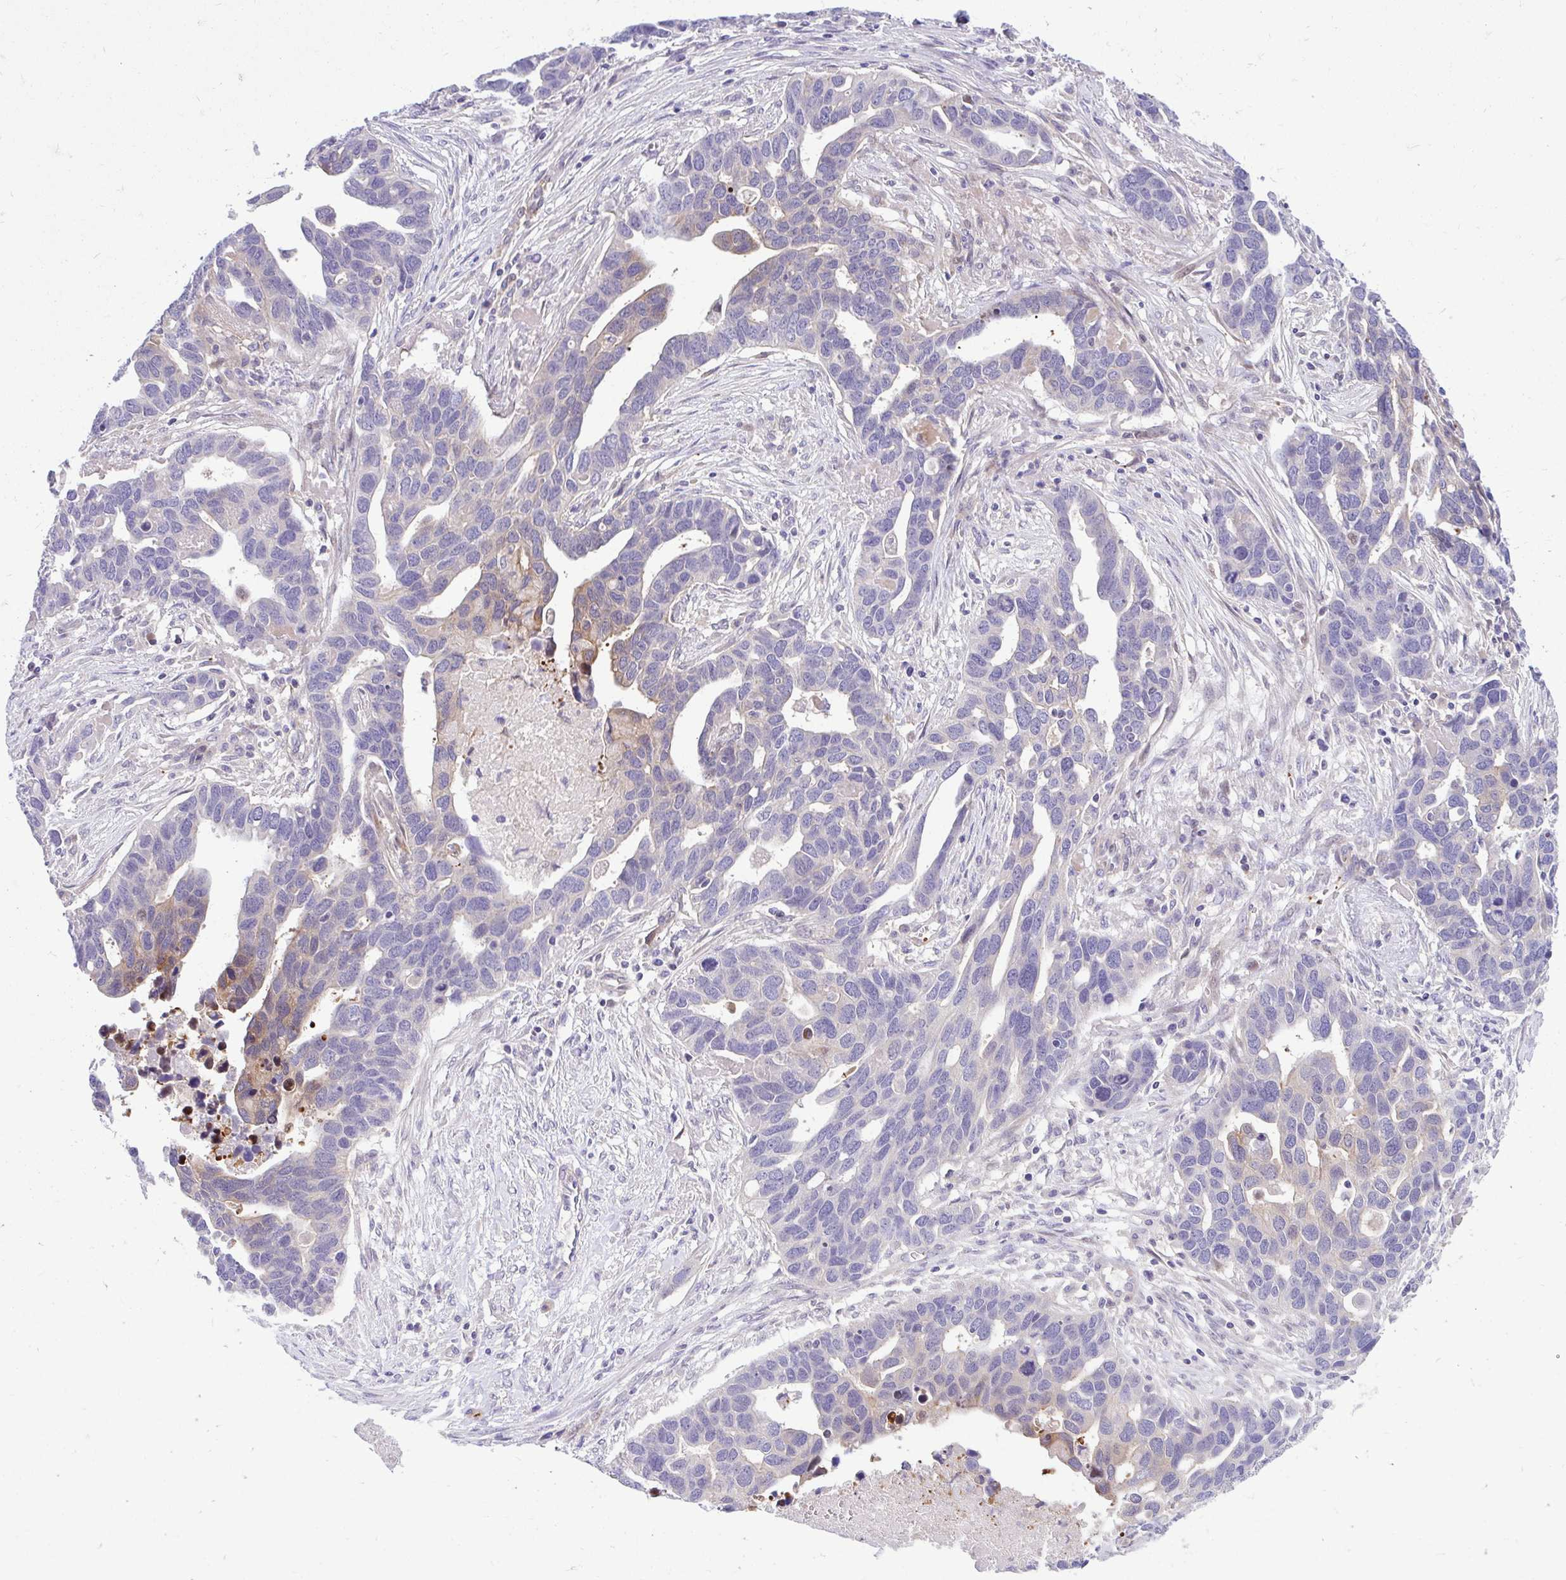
{"staining": {"intensity": "moderate", "quantity": "<25%", "location": "cytoplasmic/membranous"}, "tissue": "ovarian cancer", "cell_type": "Tumor cells", "image_type": "cancer", "snomed": [{"axis": "morphology", "description": "Cystadenocarcinoma, serous, NOS"}, {"axis": "topography", "description": "Ovary"}], "caption": "Protein expression analysis of ovarian serous cystadenocarcinoma reveals moderate cytoplasmic/membranous positivity in approximately <25% of tumor cells. The staining was performed using DAB, with brown indicating positive protein expression. Nuclei are stained blue with hematoxylin.", "gene": "ESPNL", "patient": {"sex": "female", "age": 54}}